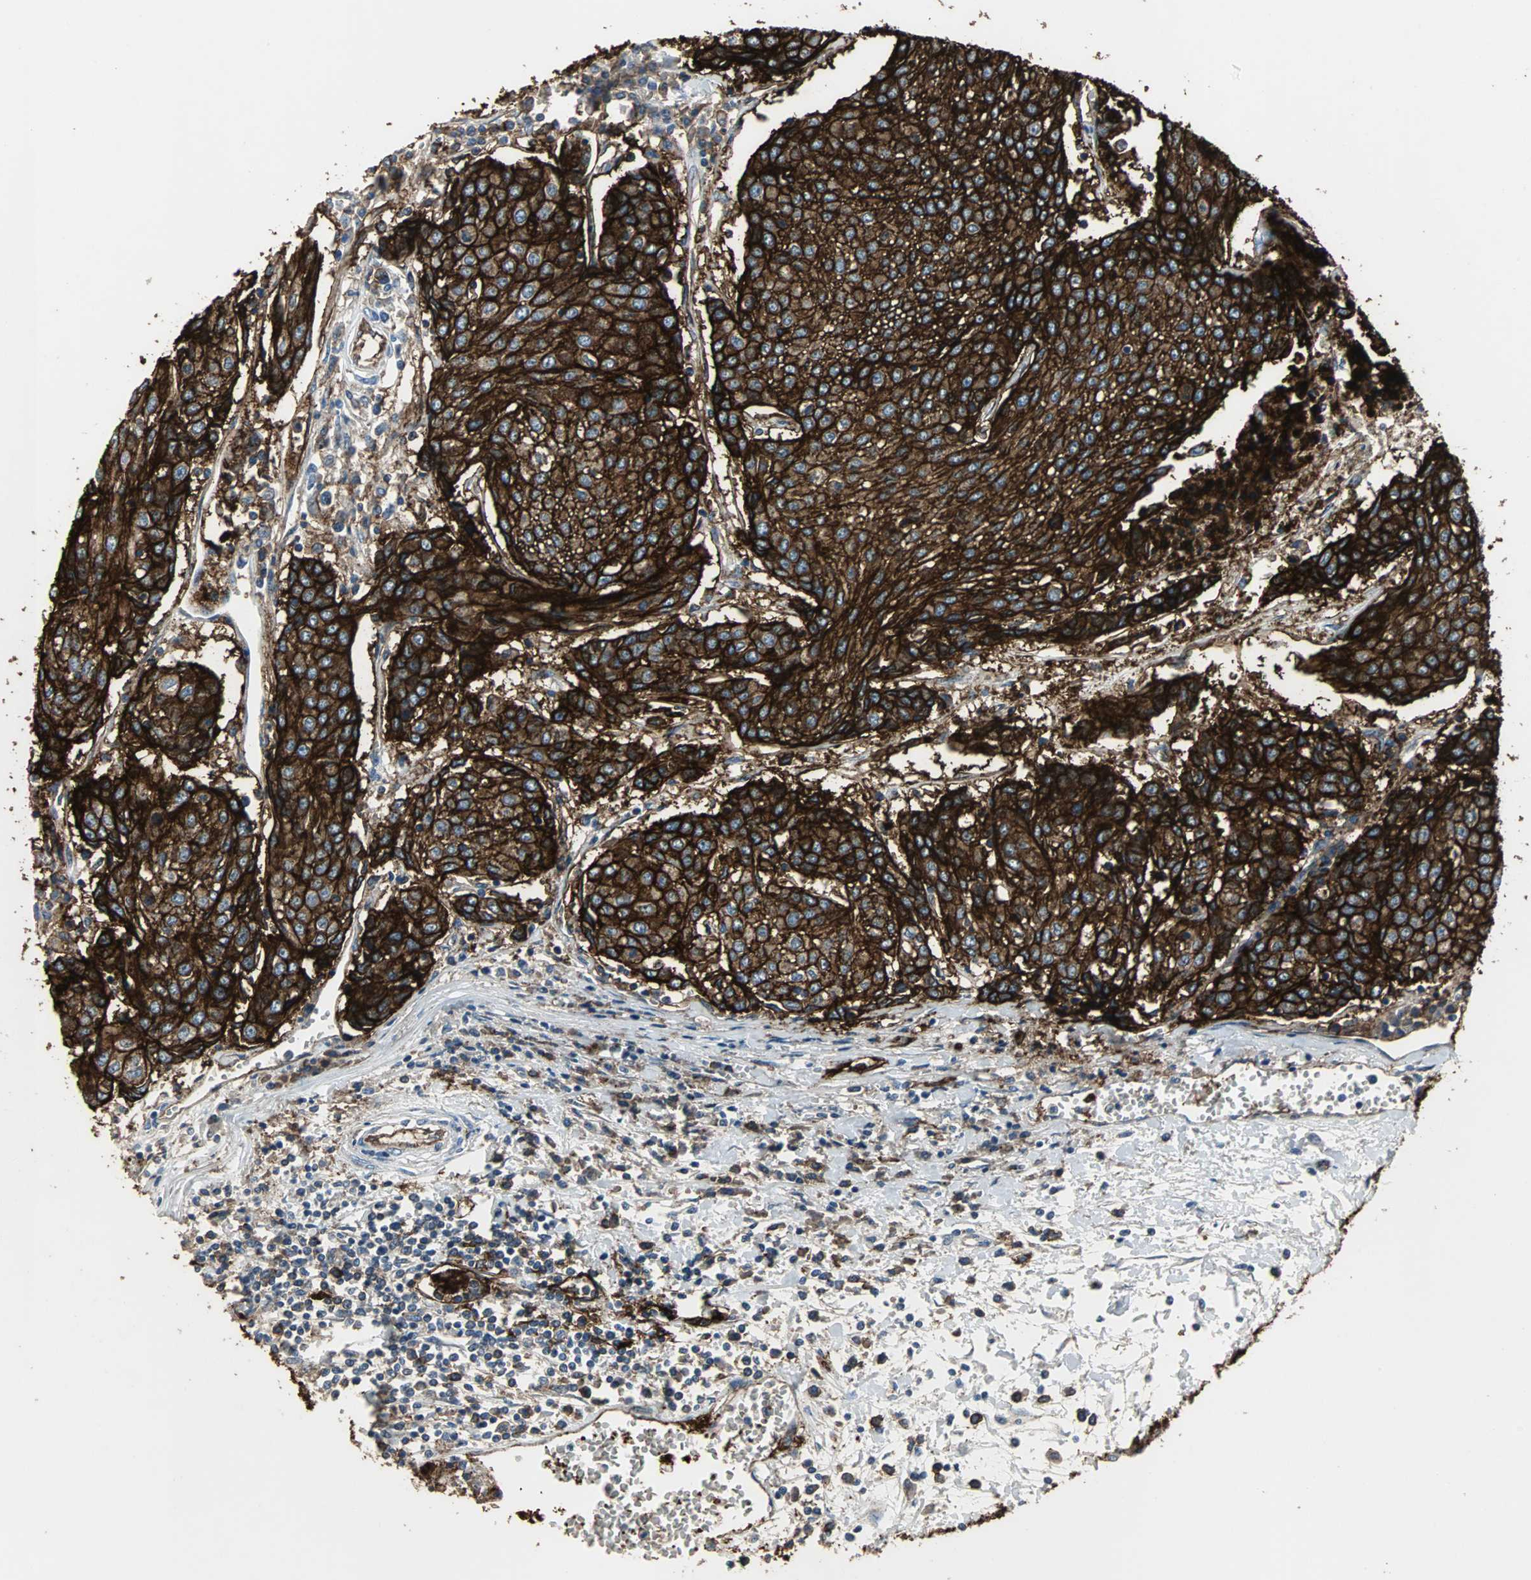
{"staining": {"intensity": "strong", "quantity": ">75%", "location": "cytoplasmic/membranous"}, "tissue": "urothelial cancer", "cell_type": "Tumor cells", "image_type": "cancer", "snomed": [{"axis": "morphology", "description": "Urothelial carcinoma, High grade"}, {"axis": "topography", "description": "Urinary bladder"}], "caption": "Urothelial cancer stained for a protein exhibits strong cytoplasmic/membranous positivity in tumor cells.", "gene": "F11R", "patient": {"sex": "female", "age": 85}}